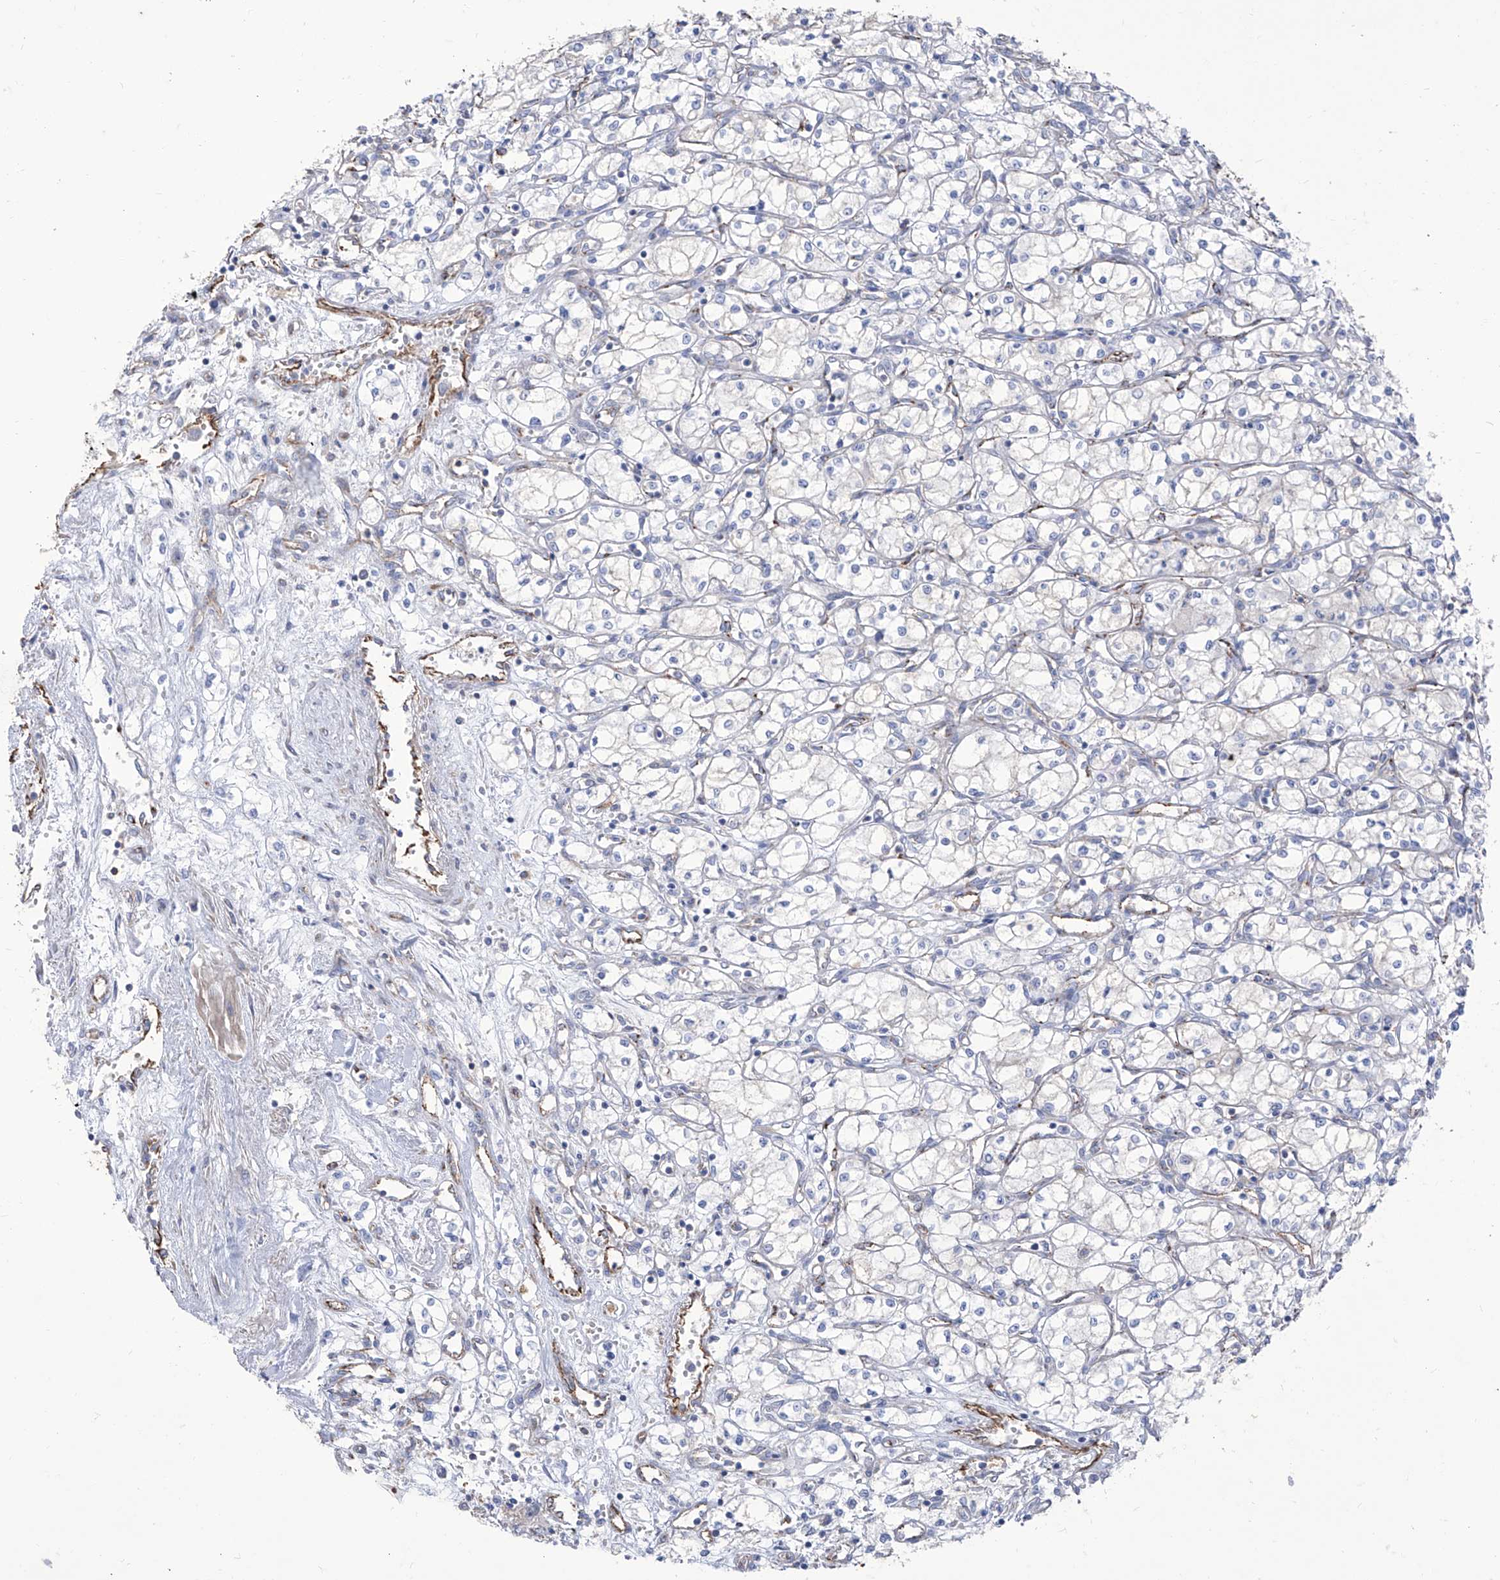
{"staining": {"intensity": "negative", "quantity": "none", "location": "none"}, "tissue": "renal cancer", "cell_type": "Tumor cells", "image_type": "cancer", "snomed": [{"axis": "morphology", "description": "Adenocarcinoma, NOS"}, {"axis": "topography", "description": "Kidney"}], "caption": "Immunohistochemistry (IHC) micrograph of neoplastic tissue: human renal cancer stained with DAB demonstrates no significant protein positivity in tumor cells.", "gene": "C1orf74", "patient": {"sex": "male", "age": 59}}